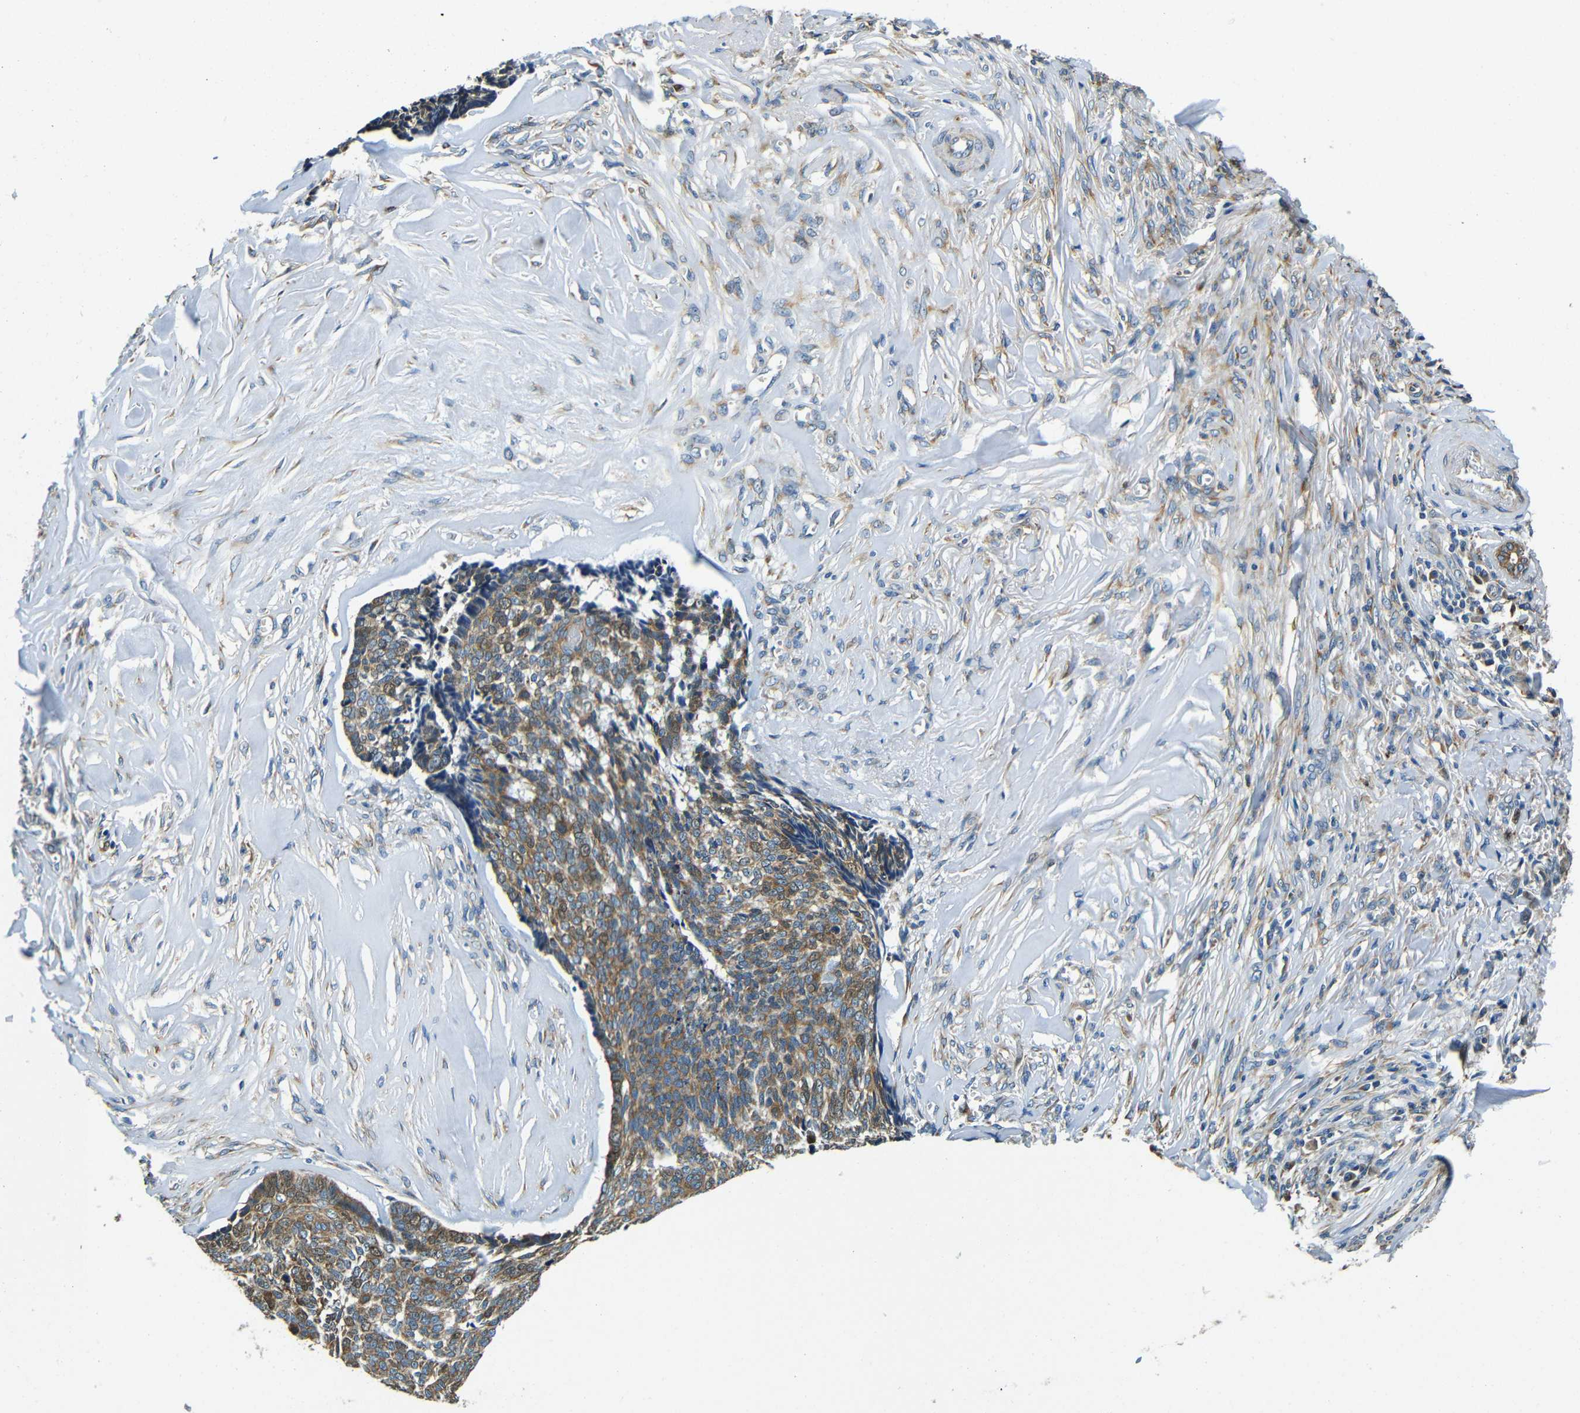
{"staining": {"intensity": "moderate", "quantity": ">75%", "location": "cytoplasmic/membranous,nuclear"}, "tissue": "skin cancer", "cell_type": "Tumor cells", "image_type": "cancer", "snomed": [{"axis": "morphology", "description": "Basal cell carcinoma"}, {"axis": "topography", "description": "Skin"}], "caption": "Moderate cytoplasmic/membranous and nuclear staining is seen in about >75% of tumor cells in skin cancer (basal cell carcinoma).", "gene": "VAPB", "patient": {"sex": "male", "age": 84}}